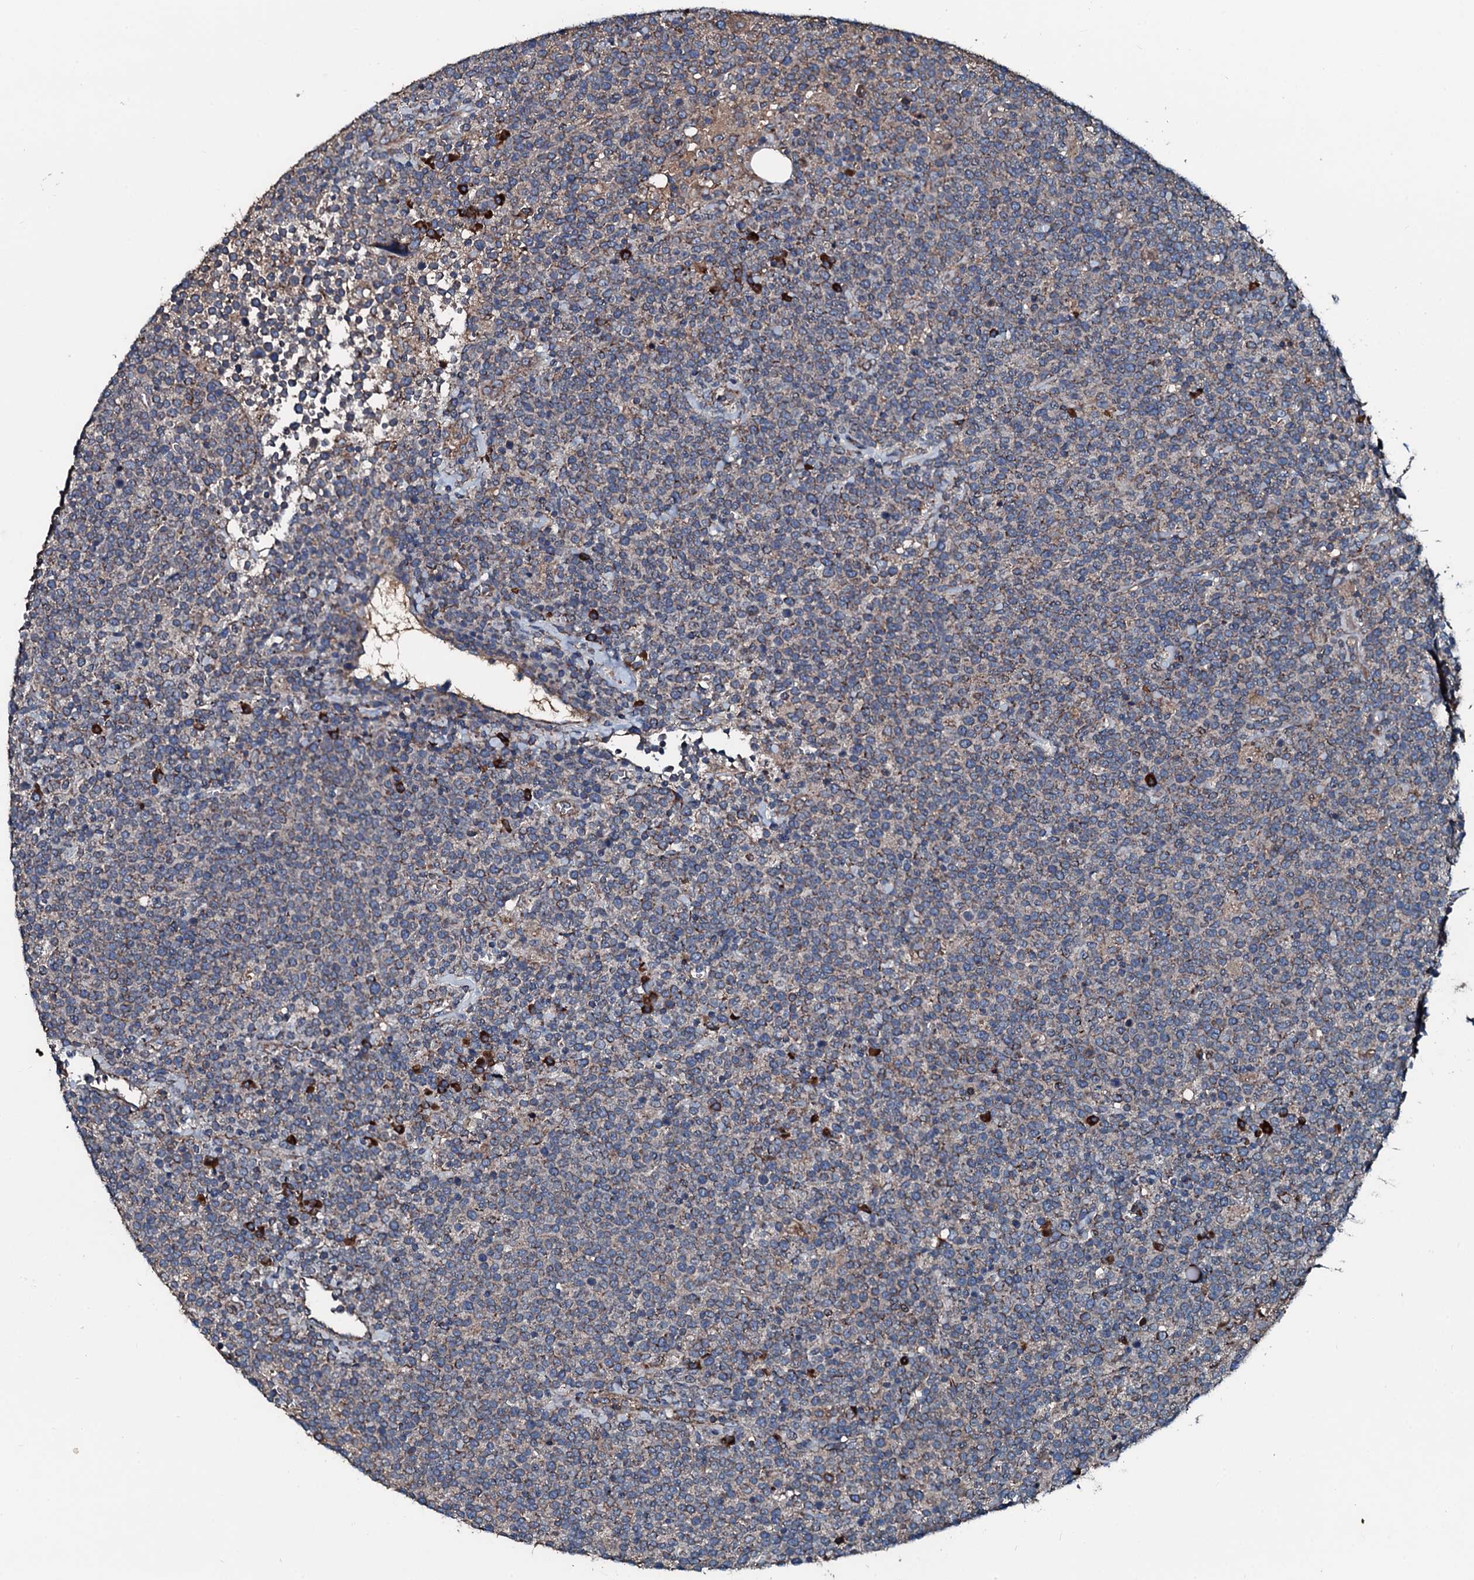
{"staining": {"intensity": "negative", "quantity": "none", "location": "none"}, "tissue": "lymphoma", "cell_type": "Tumor cells", "image_type": "cancer", "snomed": [{"axis": "morphology", "description": "Malignant lymphoma, non-Hodgkin's type, High grade"}, {"axis": "topography", "description": "Lymph node"}], "caption": "DAB immunohistochemical staining of lymphoma demonstrates no significant positivity in tumor cells.", "gene": "ACSS3", "patient": {"sex": "male", "age": 61}}